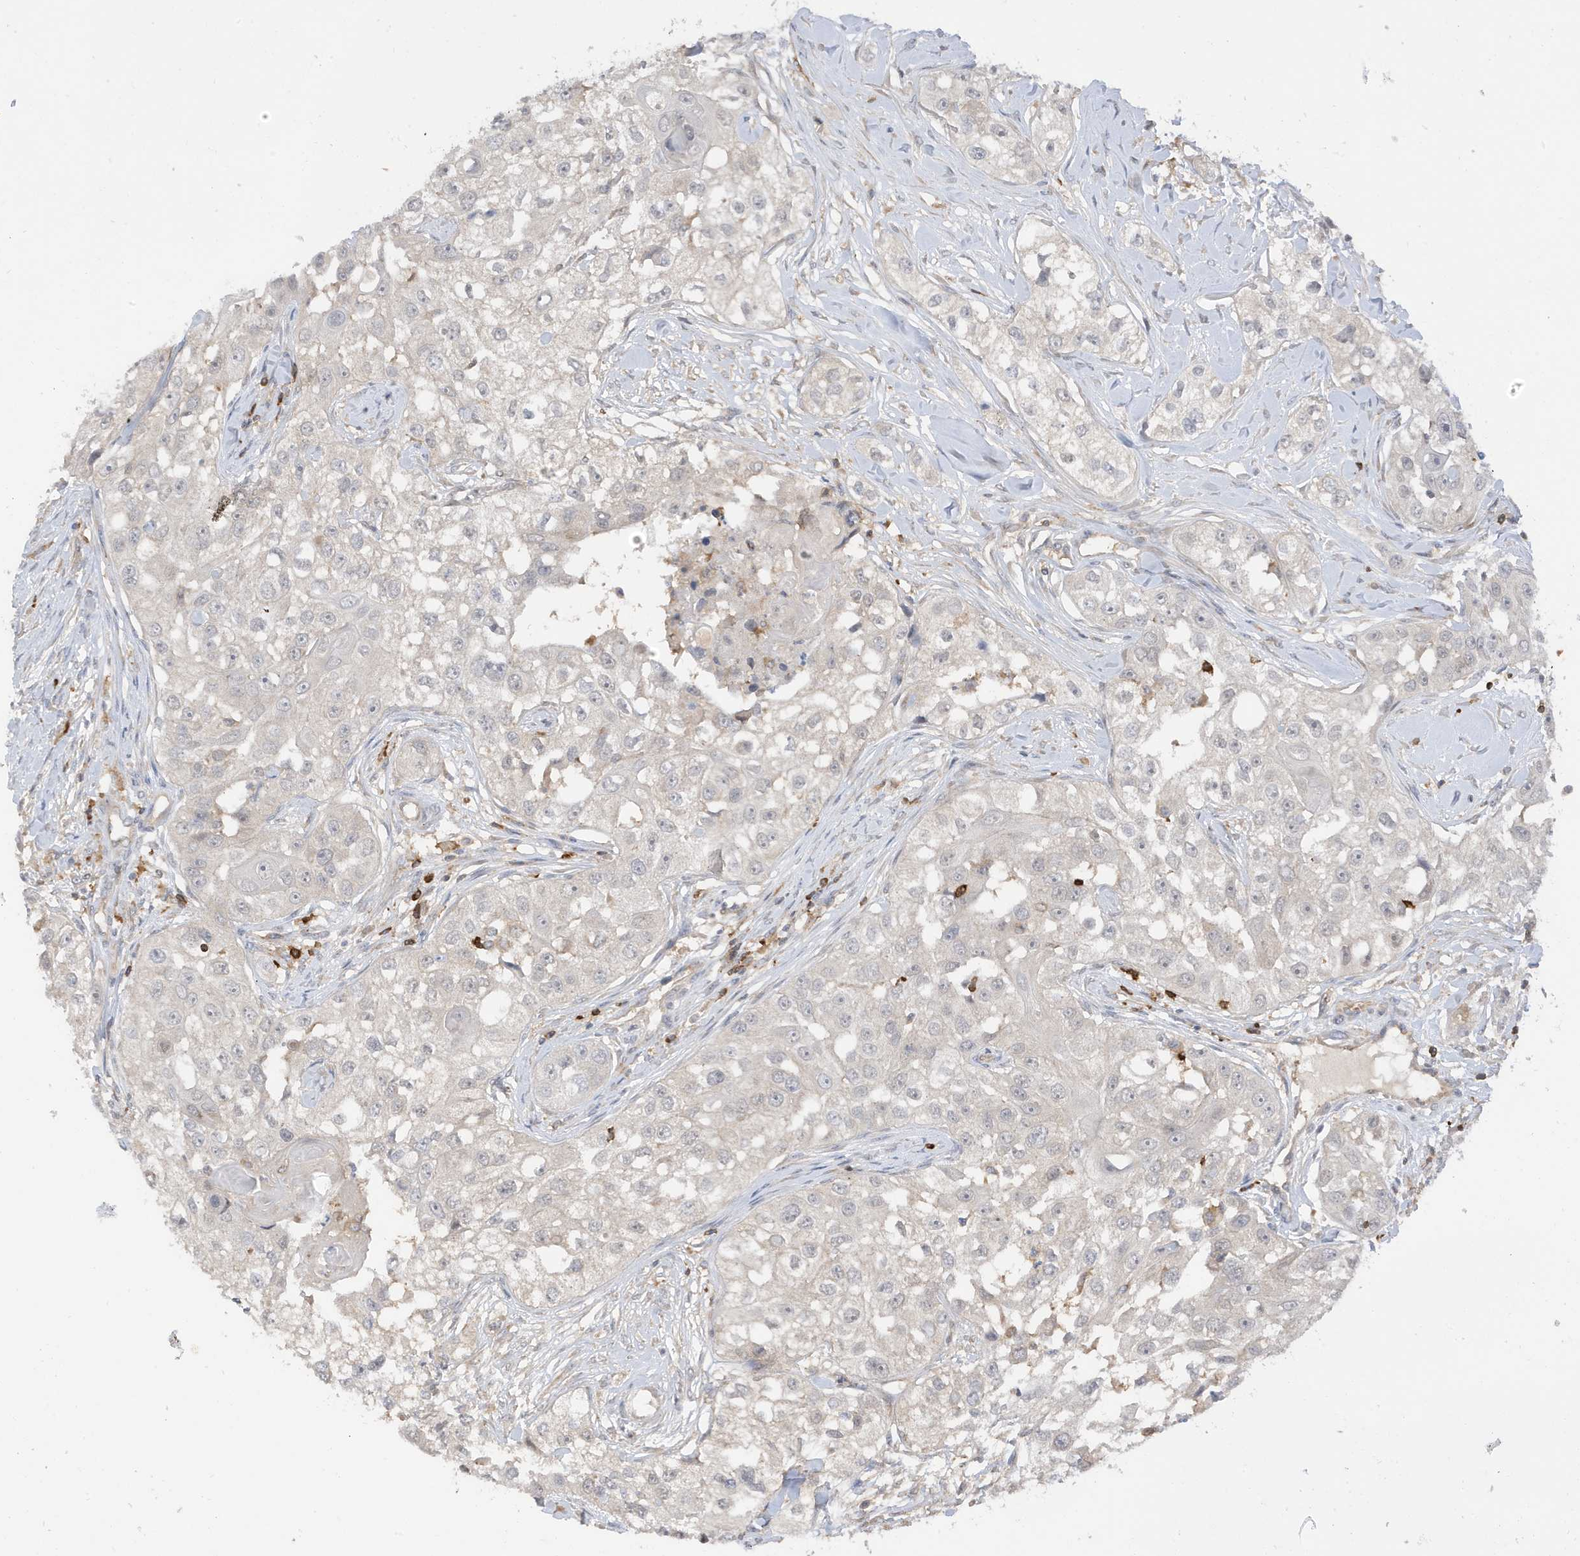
{"staining": {"intensity": "negative", "quantity": "none", "location": "none"}, "tissue": "head and neck cancer", "cell_type": "Tumor cells", "image_type": "cancer", "snomed": [{"axis": "morphology", "description": "Normal tissue, NOS"}, {"axis": "morphology", "description": "Squamous cell carcinoma, NOS"}, {"axis": "topography", "description": "Skeletal muscle"}, {"axis": "topography", "description": "Head-Neck"}], "caption": "Protein analysis of head and neck squamous cell carcinoma reveals no significant expression in tumor cells. (DAB IHC, high magnification).", "gene": "PHACTR2", "patient": {"sex": "male", "age": 51}}